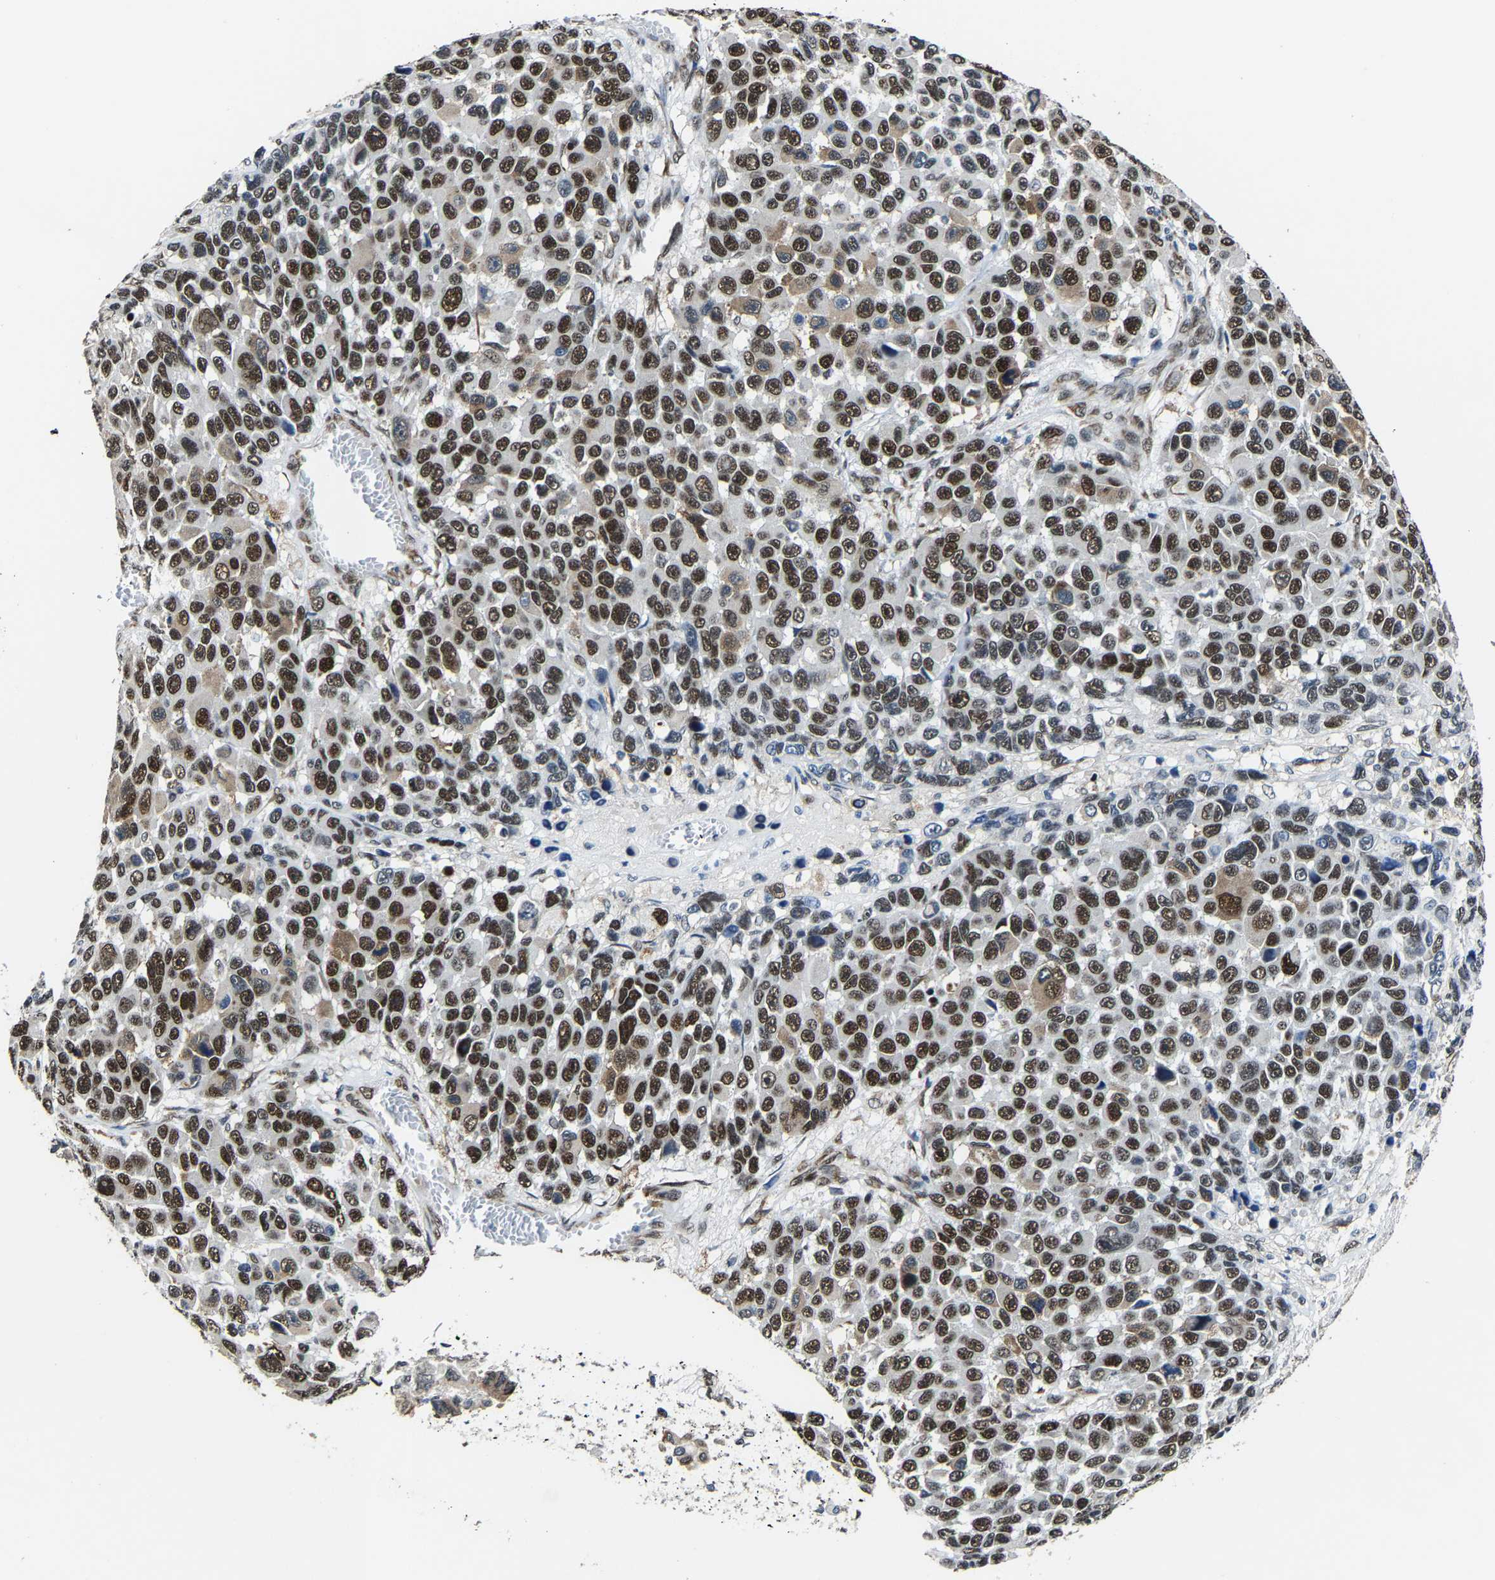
{"staining": {"intensity": "strong", "quantity": ">75%", "location": "nuclear"}, "tissue": "melanoma", "cell_type": "Tumor cells", "image_type": "cancer", "snomed": [{"axis": "morphology", "description": "Malignant melanoma, NOS"}, {"axis": "topography", "description": "Skin"}], "caption": "A high-resolution histopathology image shows immunohistochemistry (IHC) staining of malignant melanoma, which exhibits strong nuclear staining in approximately >75% of tumor cells.", "gene": "METTL1", "patient": {"sex": "male", "age": 53}}